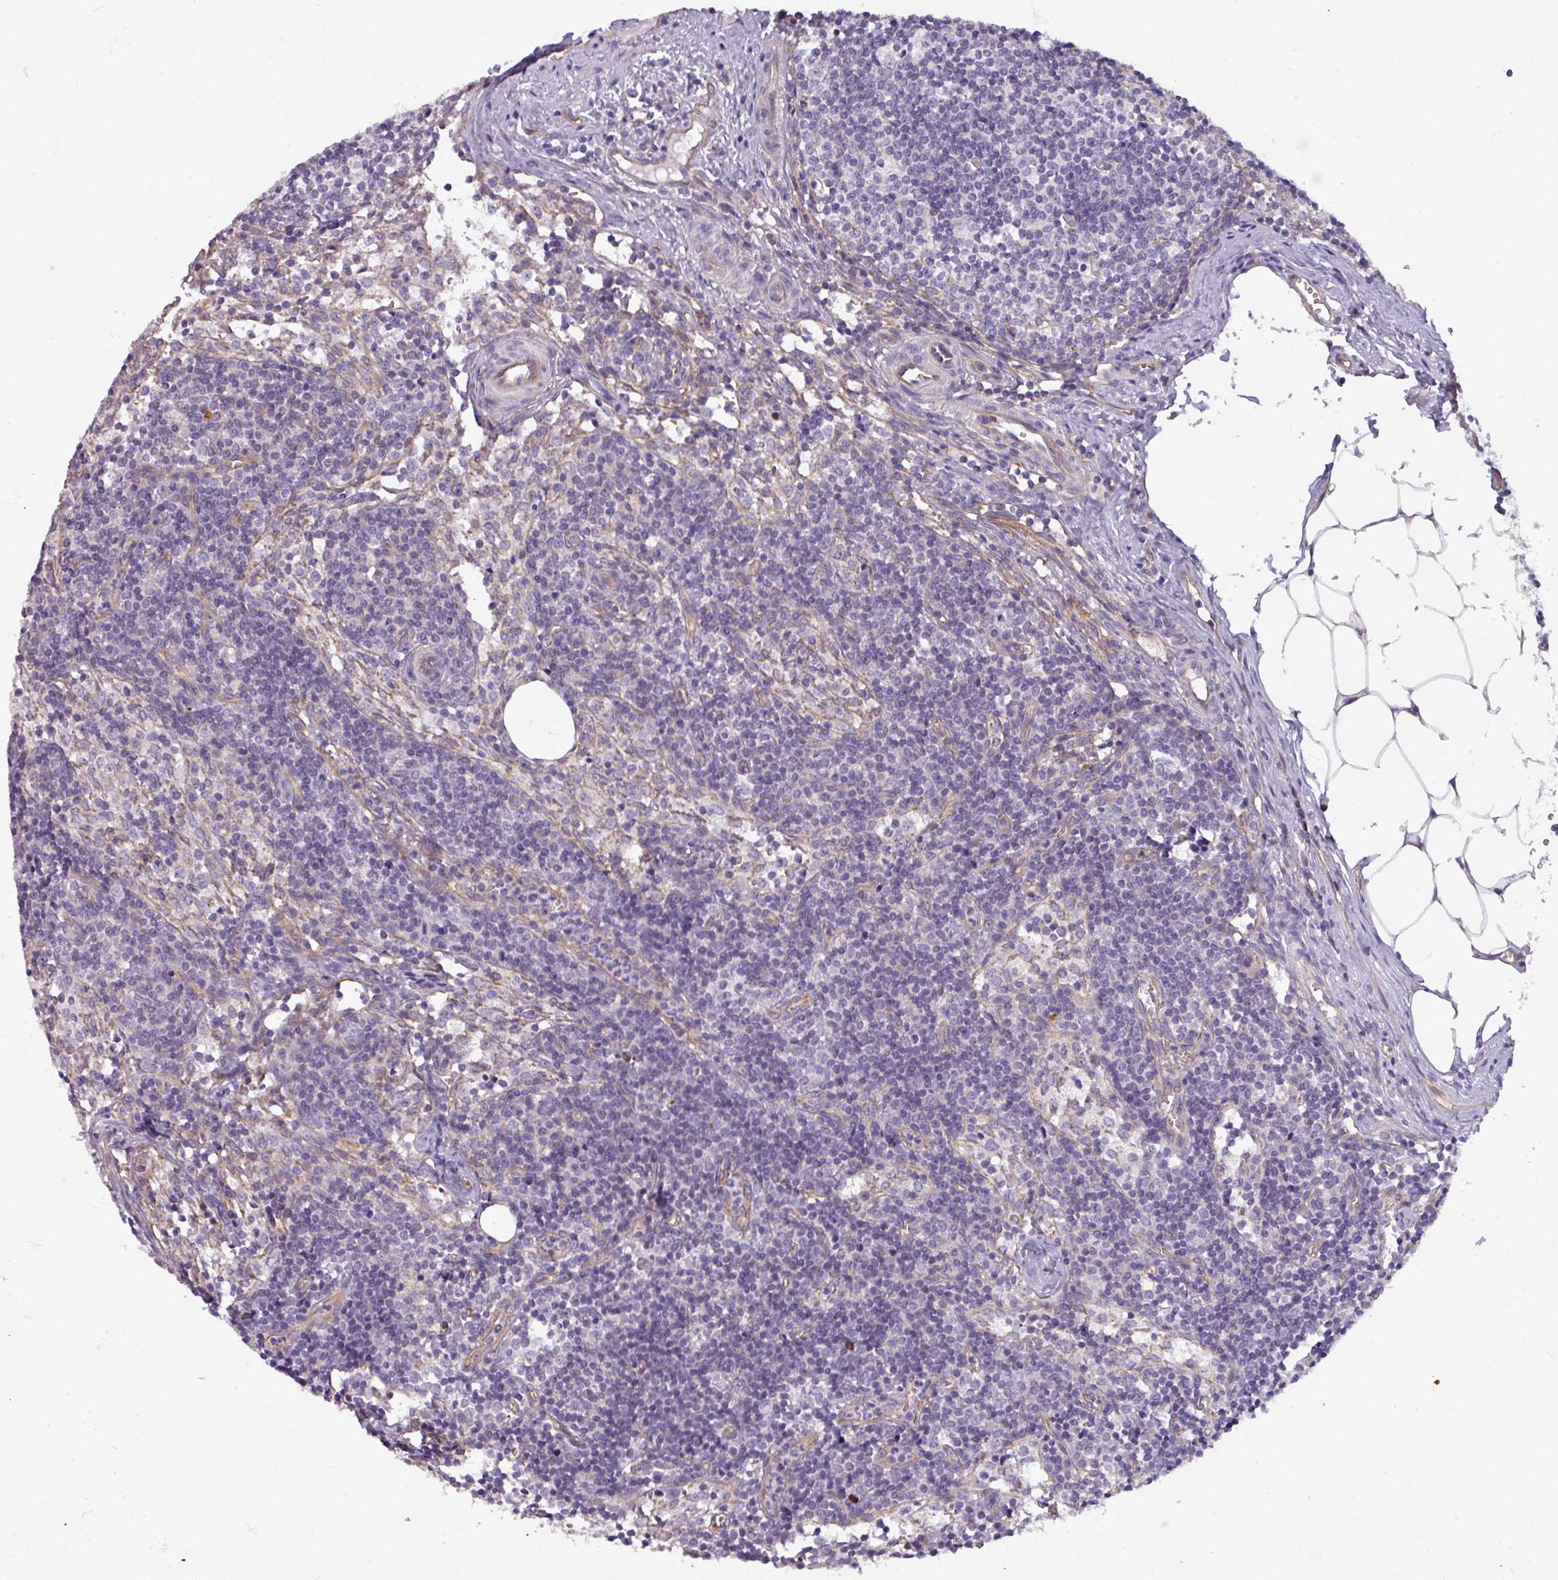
{"staining": {"intensity": "negative", "quantity": "none", "location": "none"}, "tissue": "lymph node", "cell_type": "Germinal center cells", "image_type": "normal", "snomed": [{"axis": "morphology", "description": "Normal tissue, NOS"}, {"axis": "topography", "description": "Lymph node"}], "caption": "Lymph node was stained to show a protein in brown. There is no significant staining in germinal center cells. (IHC, brightfield microscopy, high magnification).", "gene": "BUD23", "patient": {"sex": "female", "age": 30}}